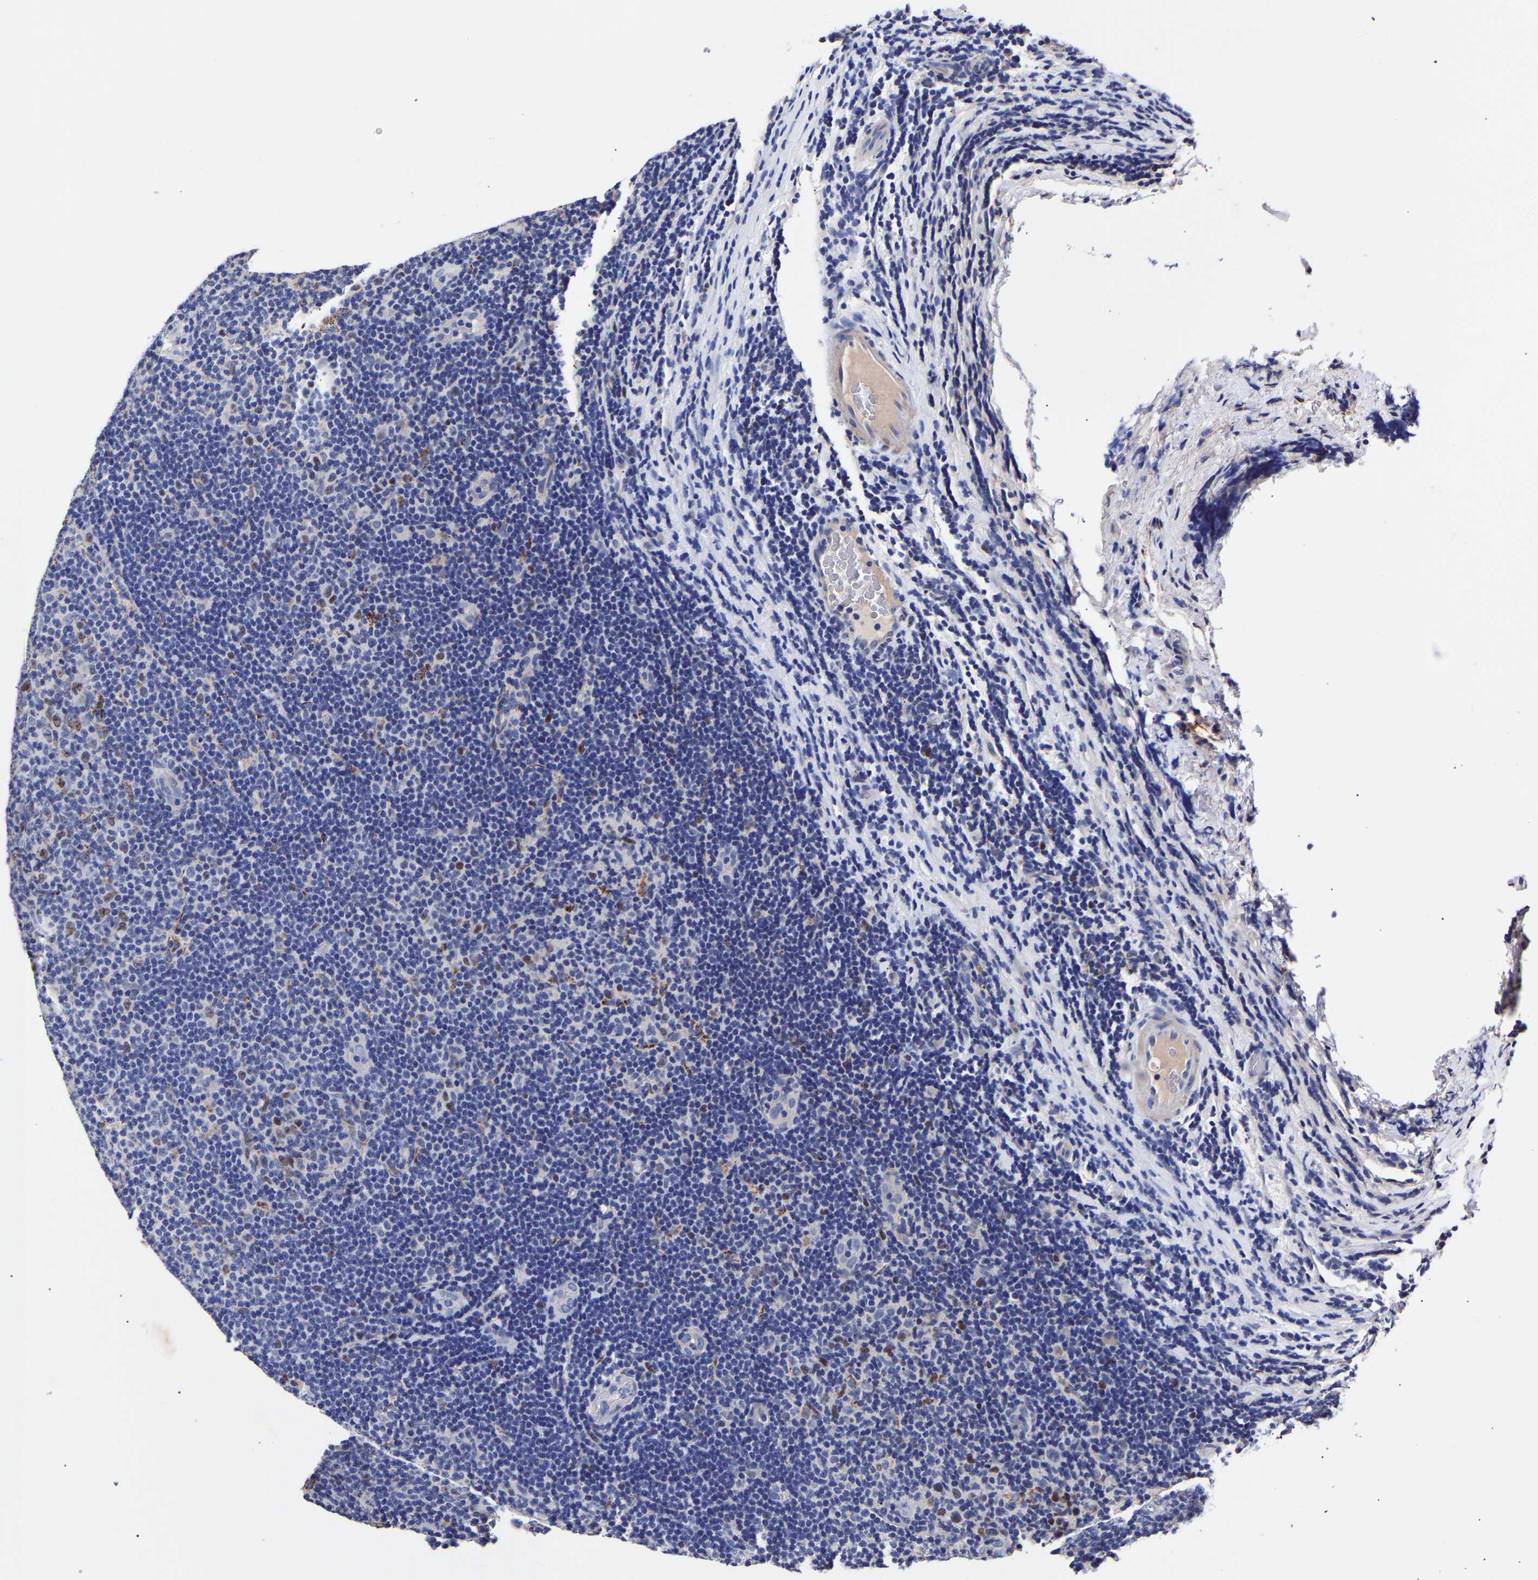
{"staining": {"intensity": "weak", "quantity": "<25%", "location": "nuclear"}, "tissue": "lymphoma", "cell_type": "Tumor cells", "image_type": "cancer", "snomed": [{"axis": "morphology", "description": "Malignant lymphoma, non-Hodgkin's type, Low grade"}, {"axis": "topography", "description": "Lymph node"}], "caption": "The immunohistochemistry micrograph has no significant expression in tumor cells of malignant lymphoma, non-Hodgkin's type (low-grade) tissue.", "gene": "SEM1", "patient": {"sex": "male", "age": 83}}